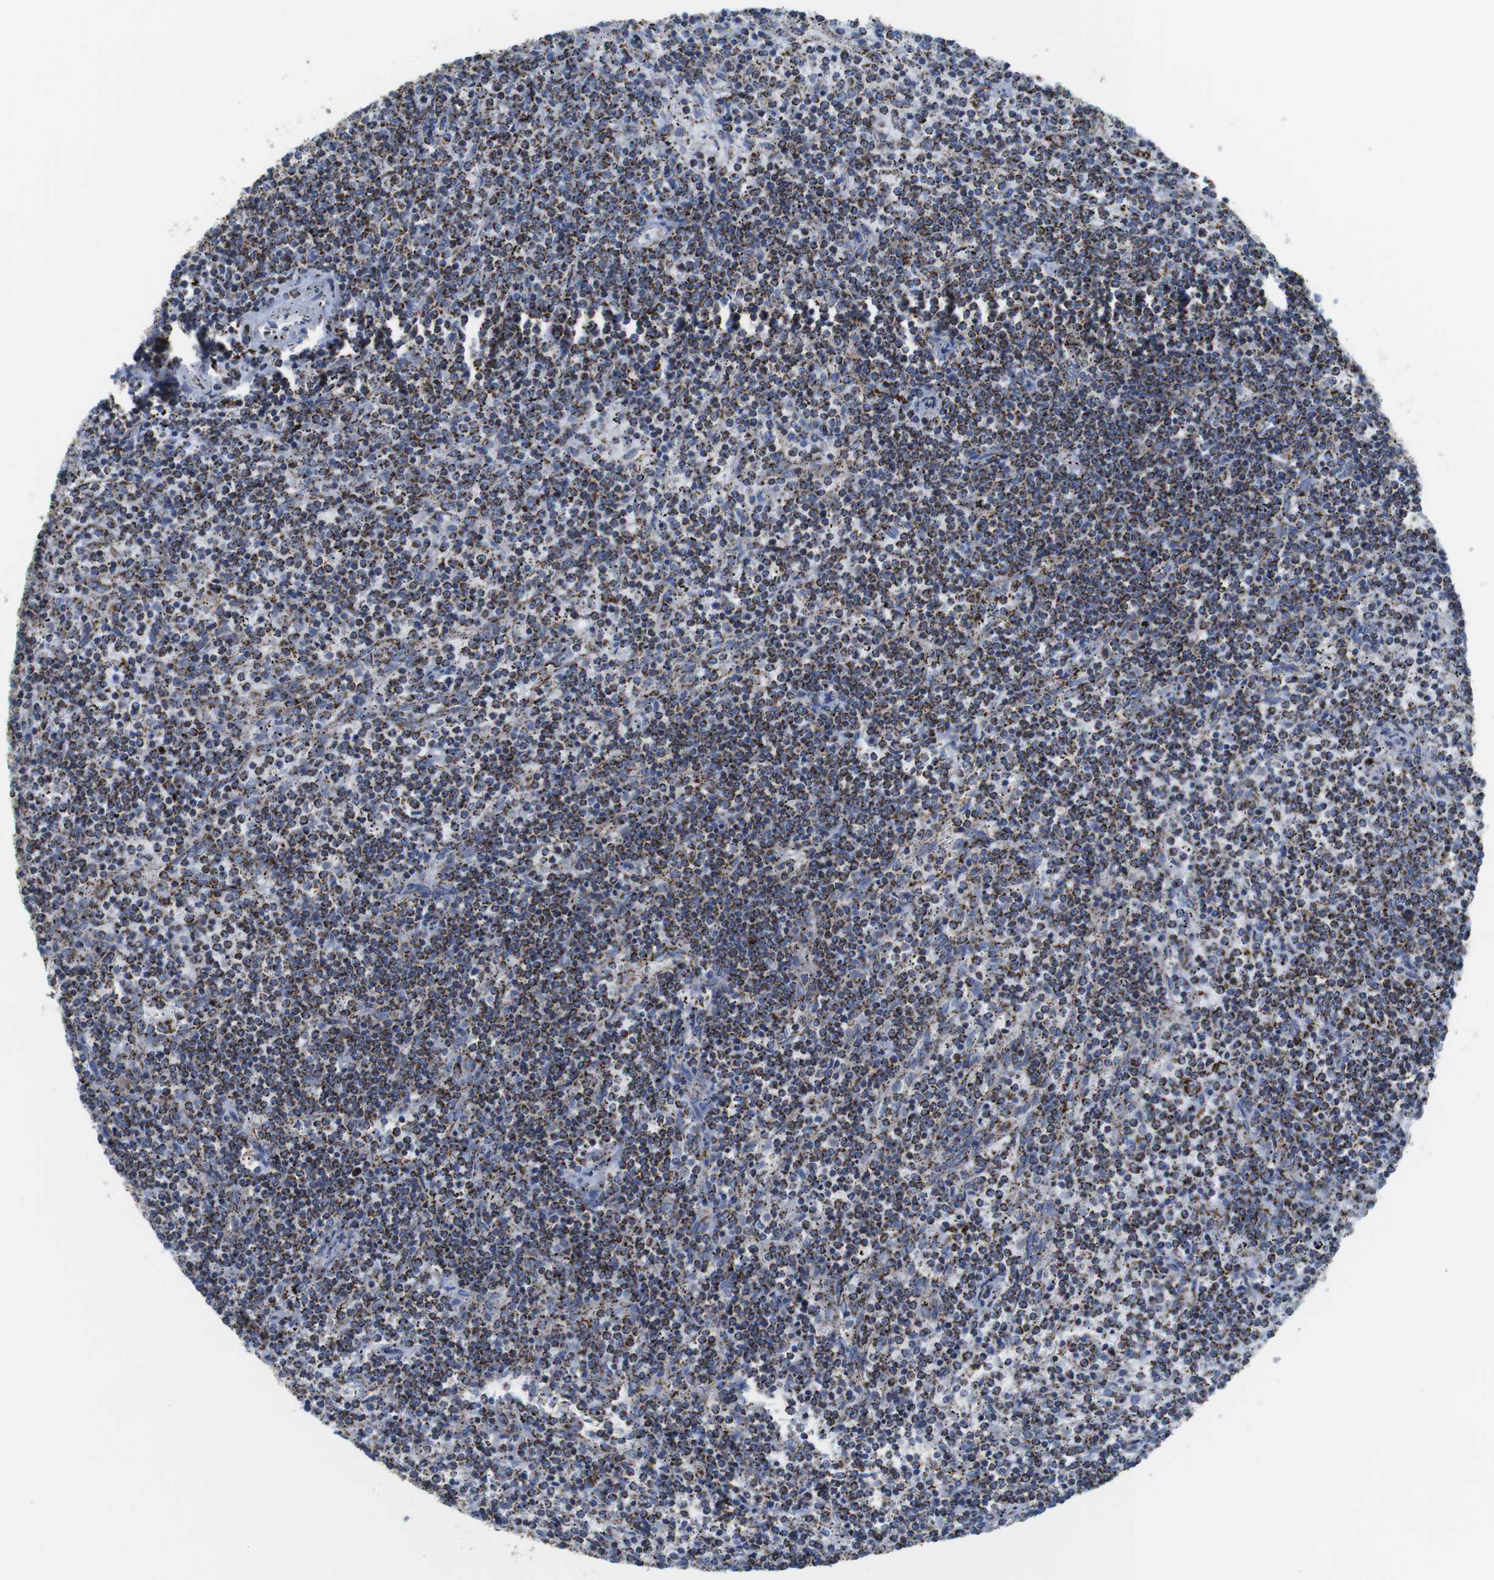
{"staining": {"intensity": "strong", "quantity": ">75%", "location": "cytoplasmic/membranous"}, "tissue": "lymphoma", "cell_type": "Tumor cells", "image_type": "cancer", "snomed": [{"axis": "morphology", "description": "Malignant lymphoma, non-Hodgkin's type, Low grade"}, {"axis": "topography", "description": "Spleen"}], "caption": "Malignant lymphoma, non-Hodgkin's type (low-grade) stained with a brown dye reveals strong cytoplasmic/membranous positive expression in approximately >75% of tumor cells.", "gene": "ATP5PO", "patient": {"sex": "female", "age": 50}}